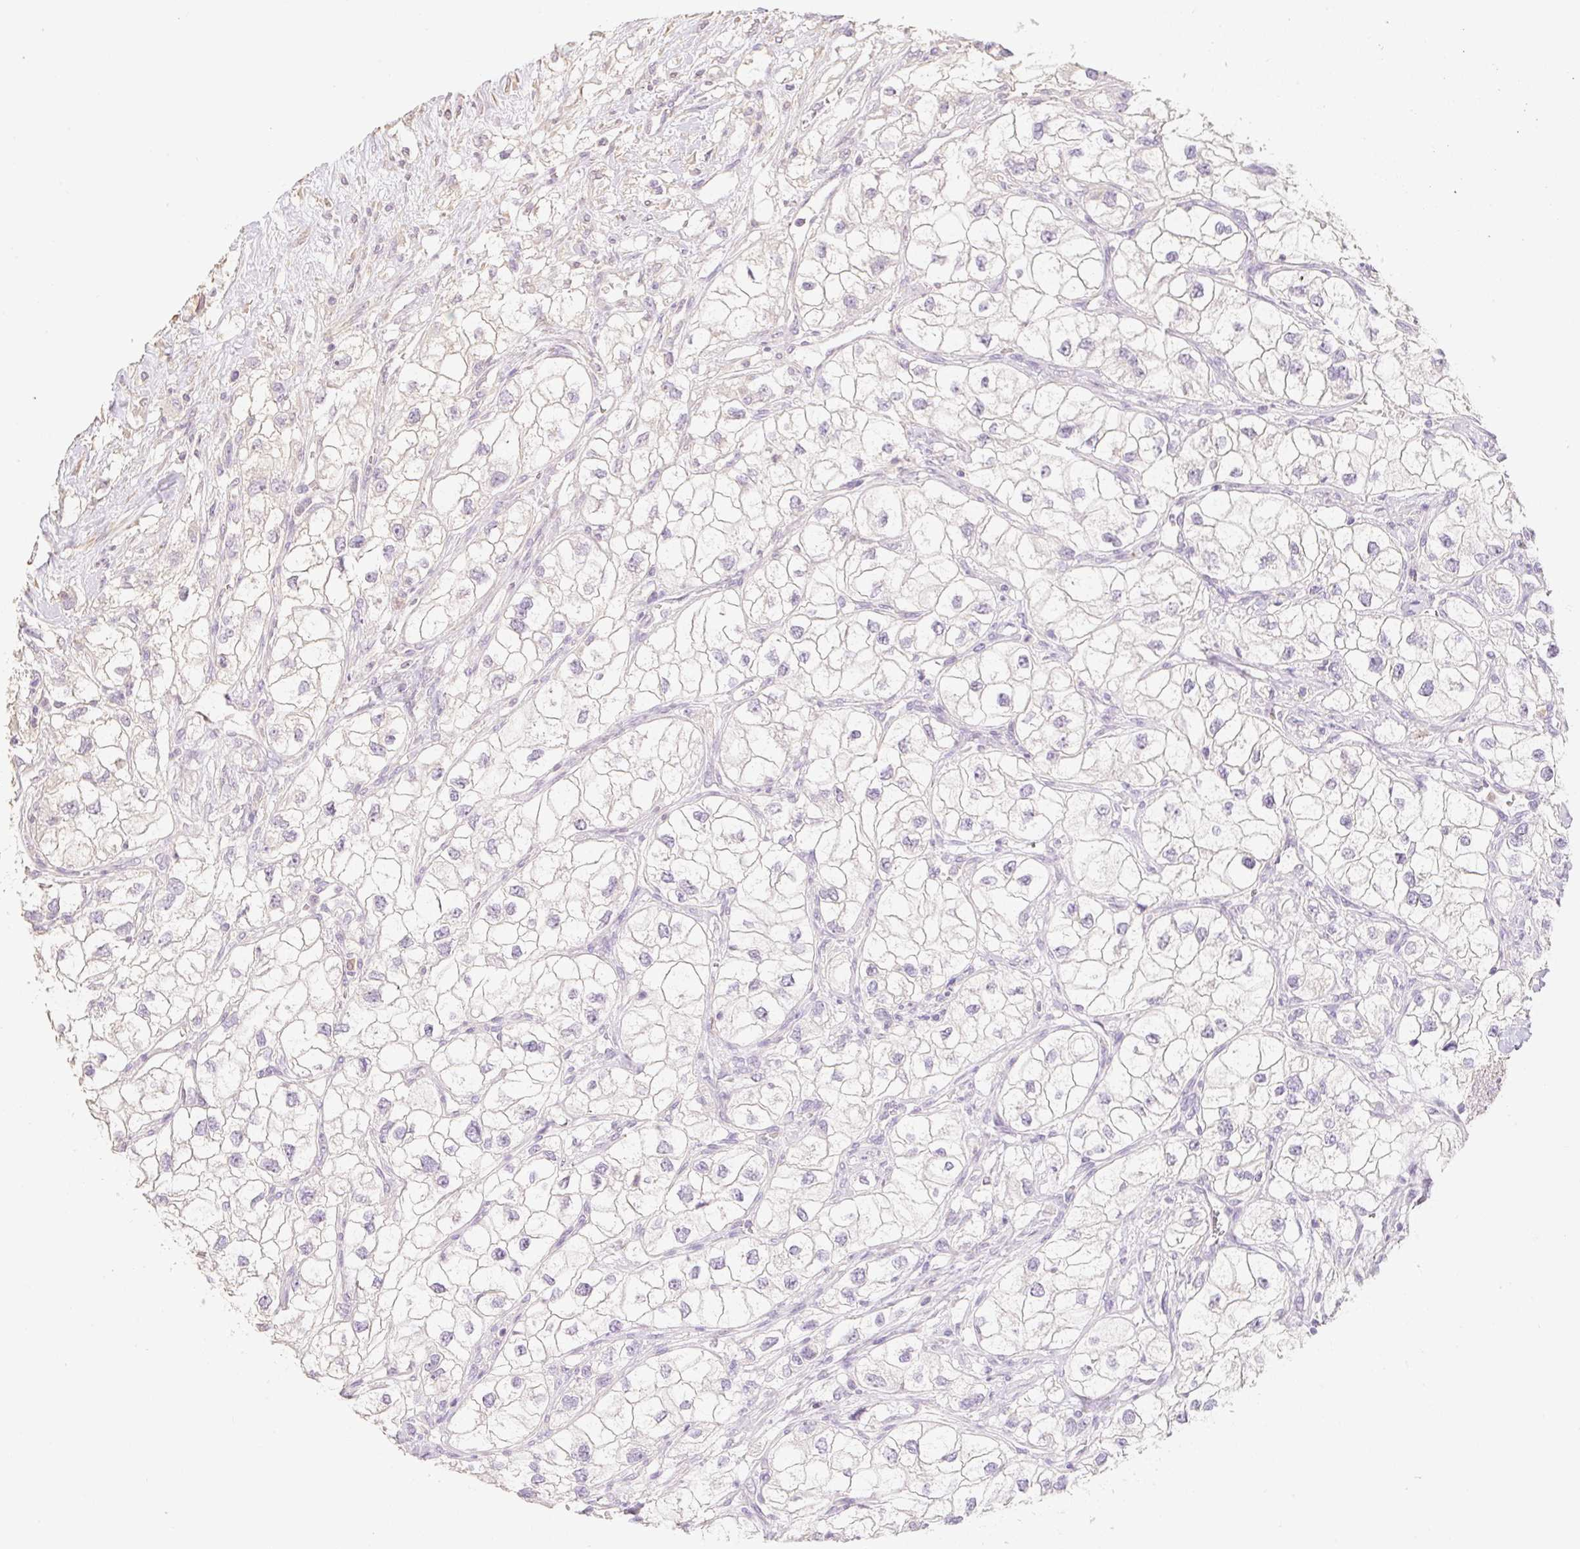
{"staining": {"intensity": "negative", "quantity": "none", "location": "none"}, "tissue": "renal cancer", "cell_type": "Tumor cells", "image_type": "cancer", "snomed": [{"axis": "morphology", "description": "Adenocarcinoma, NOS"}, {"axis": "topography", "description": "Kidney"}], "caption": "DAB (3,3'-diaminobenzidine) immunohistochemical staining of human adenocarcinoma (renal) demonstrates no significant positivity in tumor cells. (Brightfield microscopy of DAB (3,3'-diaminobenzidine) IHC at high magnification).", "gene": "MBOAT7", "patient": {"sex": "male", "age": 59}}